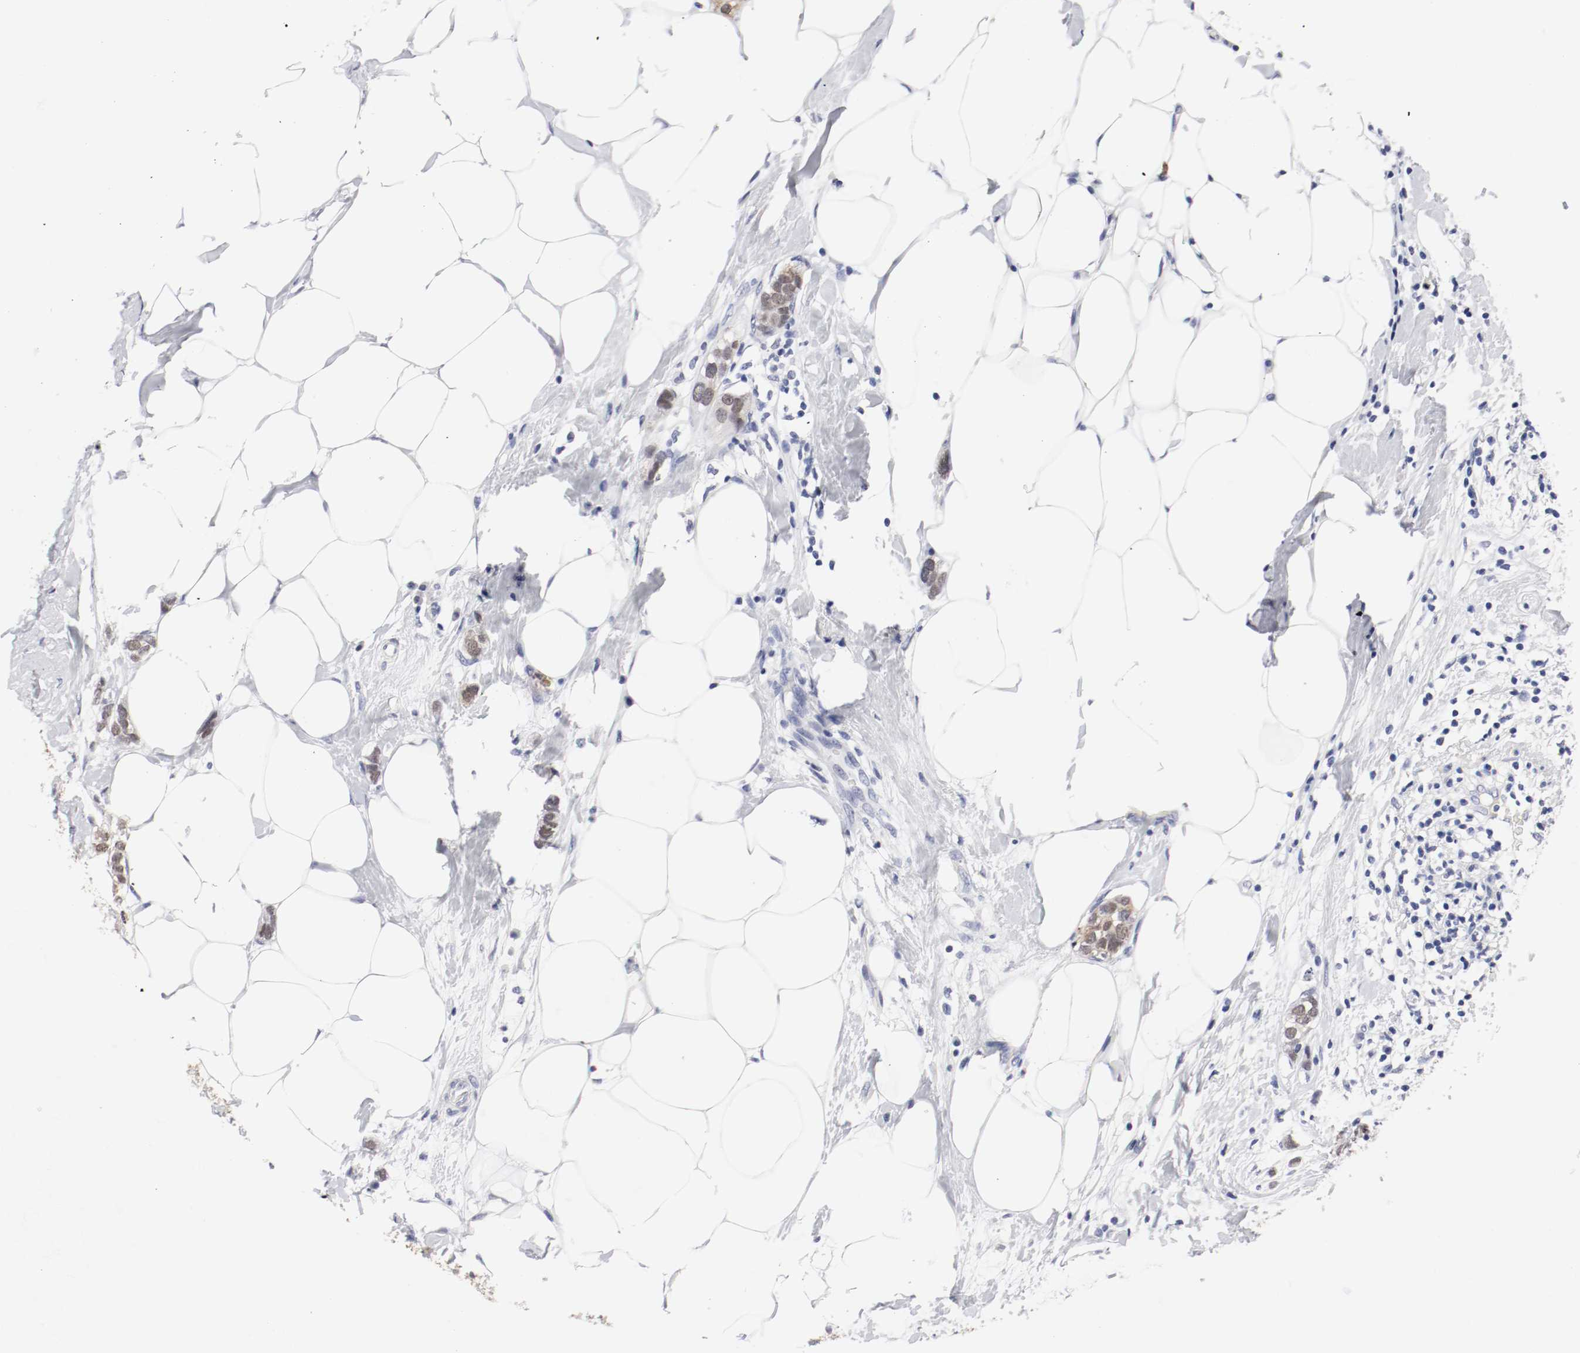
{"staining": {"intensity": "moderate", "quantity": ">75%", "location": "nuclear"}, "tissue": "breast cancer", "cell_type": "Tumor cells", "image_type": "cancer", "snomed": [{"axis": "morphology", "description": "Normal tissue, NOS"}, {"axis": "morphology", "description": "Duct carcinoma"}, {"axis": "topography", "description": "Breast"}], "caption": "Immunohistochemical staining of invasive ductal carcinoma (breast) demonstrates medium levels of moderate nuclear protein expression in about >75% of tumor cells.", "gene": "GRHL2", "patient": {"sex": "female", "age": 50}}